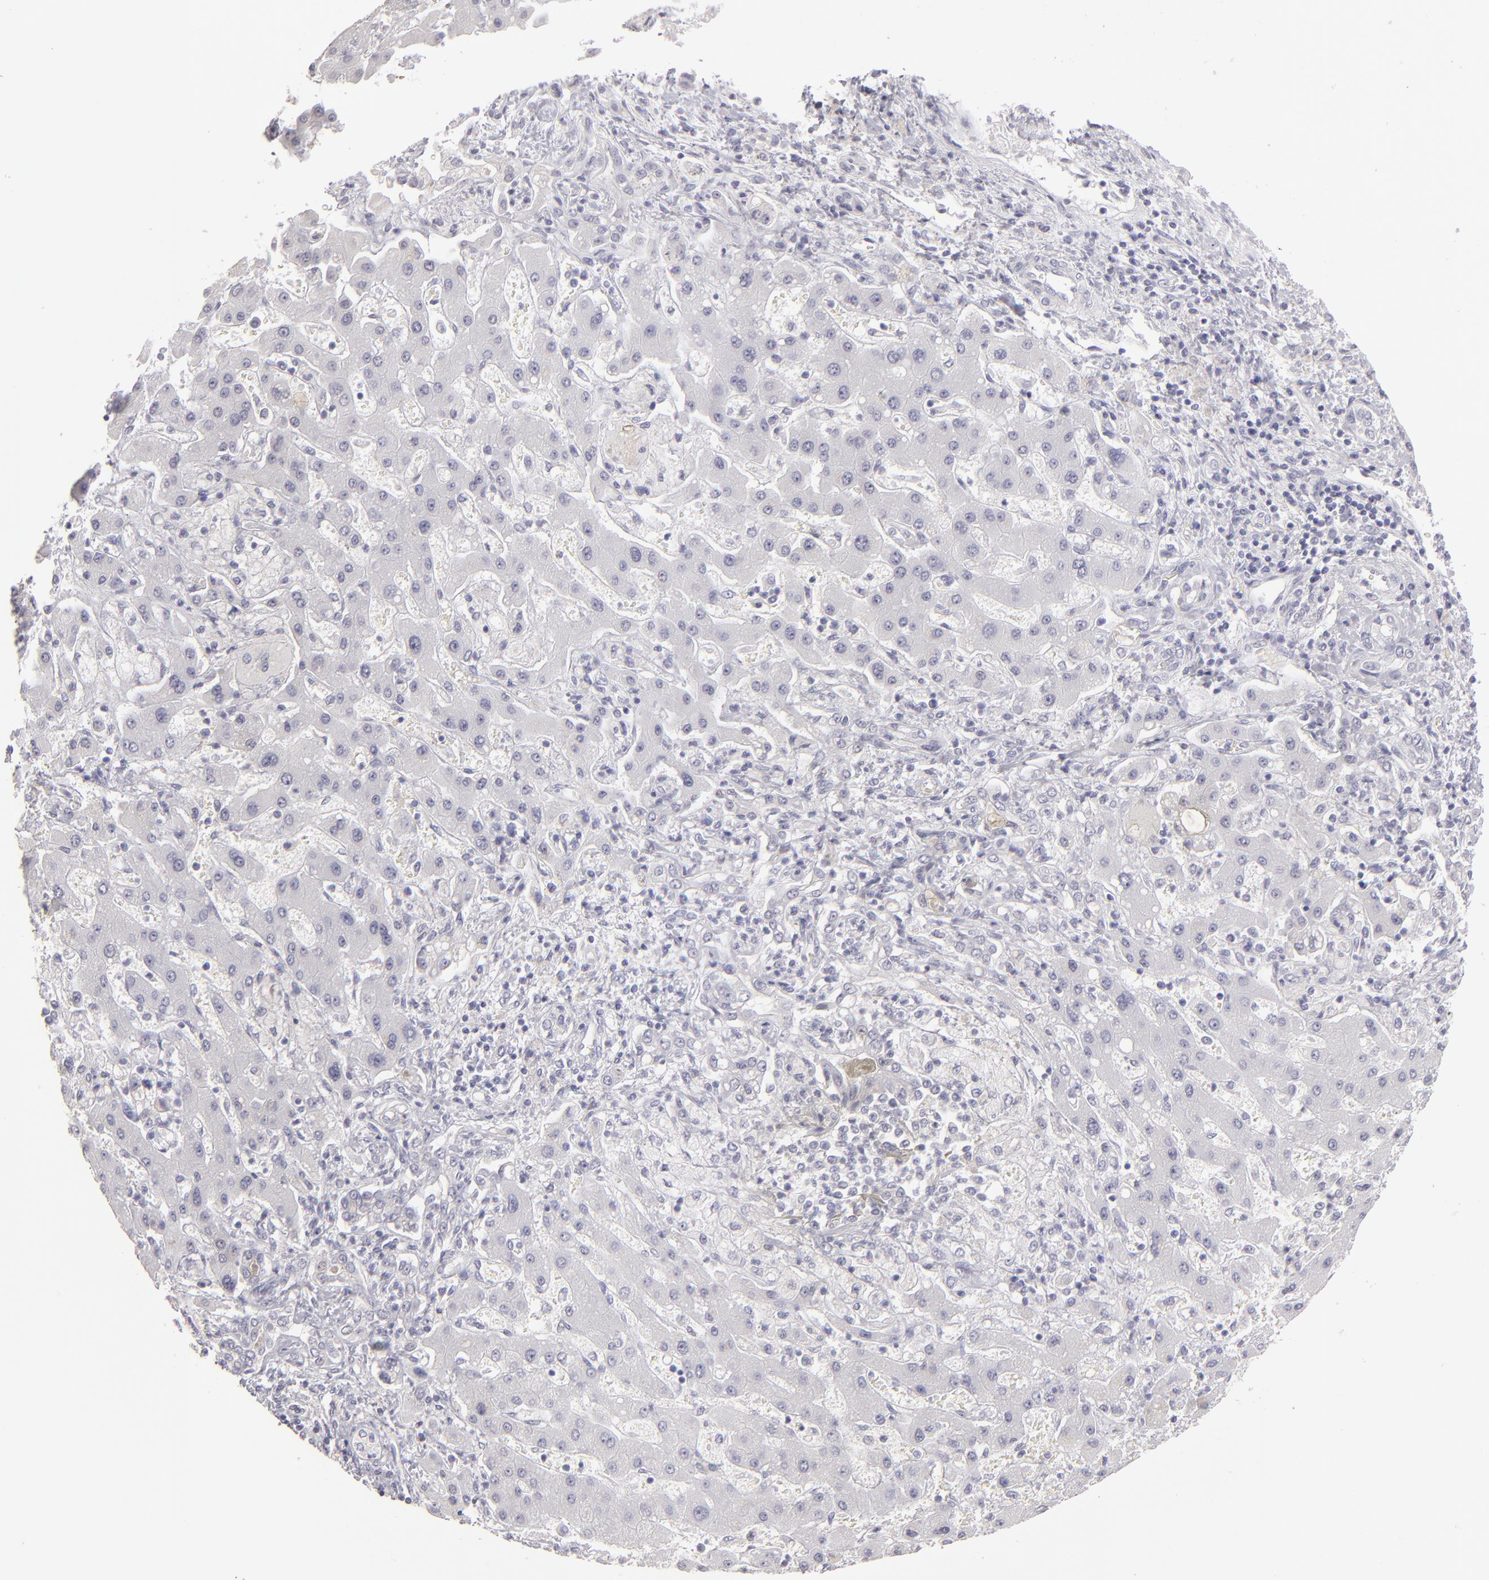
{"staining": {"intensity": "negative", "quantity": "none", "location": "none"}, "tissue": "liver cancer", "cell_type": "Tumor cells", "image_type": "cancer", "snomed": [{"axis": "morphology", "description": "Cholangiocarcinoma"}, {"axis": "topography", "description": "Liver"}], "caption": "Immunohistochemical staining of human liver cholangiocarcinoma demonstrates no significant staining in tumor cells.", "gene": "ABCC4", "patient": {"sex": "male", "age": 50}}